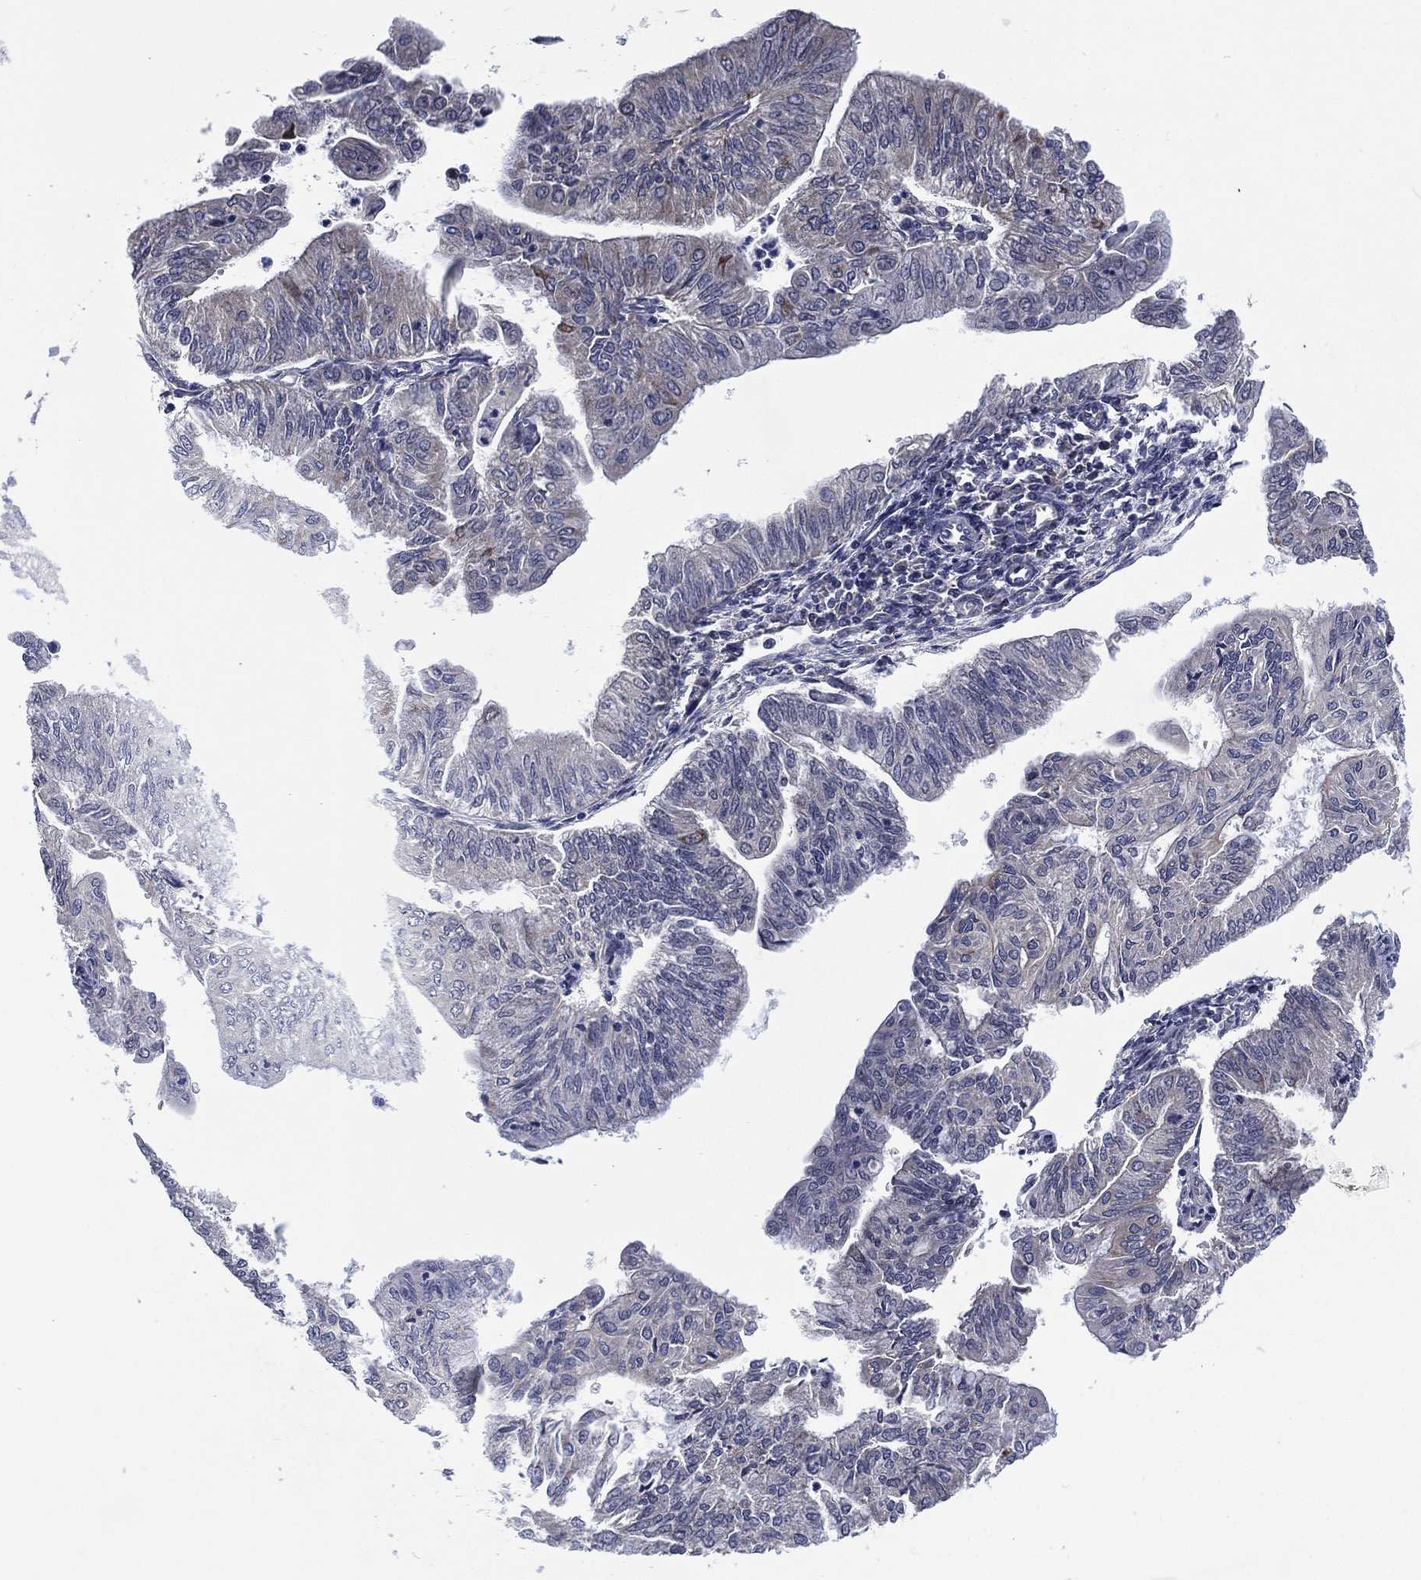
{"staining": {"intensity": "negative", "quantity": "none", "location": "none"}, "tissue": "endometrial cancer", "cell_type": "Tumor cells", "image_type": "cancer", "snomed": [{"axis": "morphology", "description": "Adenocarcinoma, NOS"}, {"axis": "topography", "description": "Endometrium"}], "caption": "Tumor cells are negative for protein expression in human adenocarcinoma (endometrial).", "gene": "SELENOO", "patient": {"sex": "female", "age": 59}}